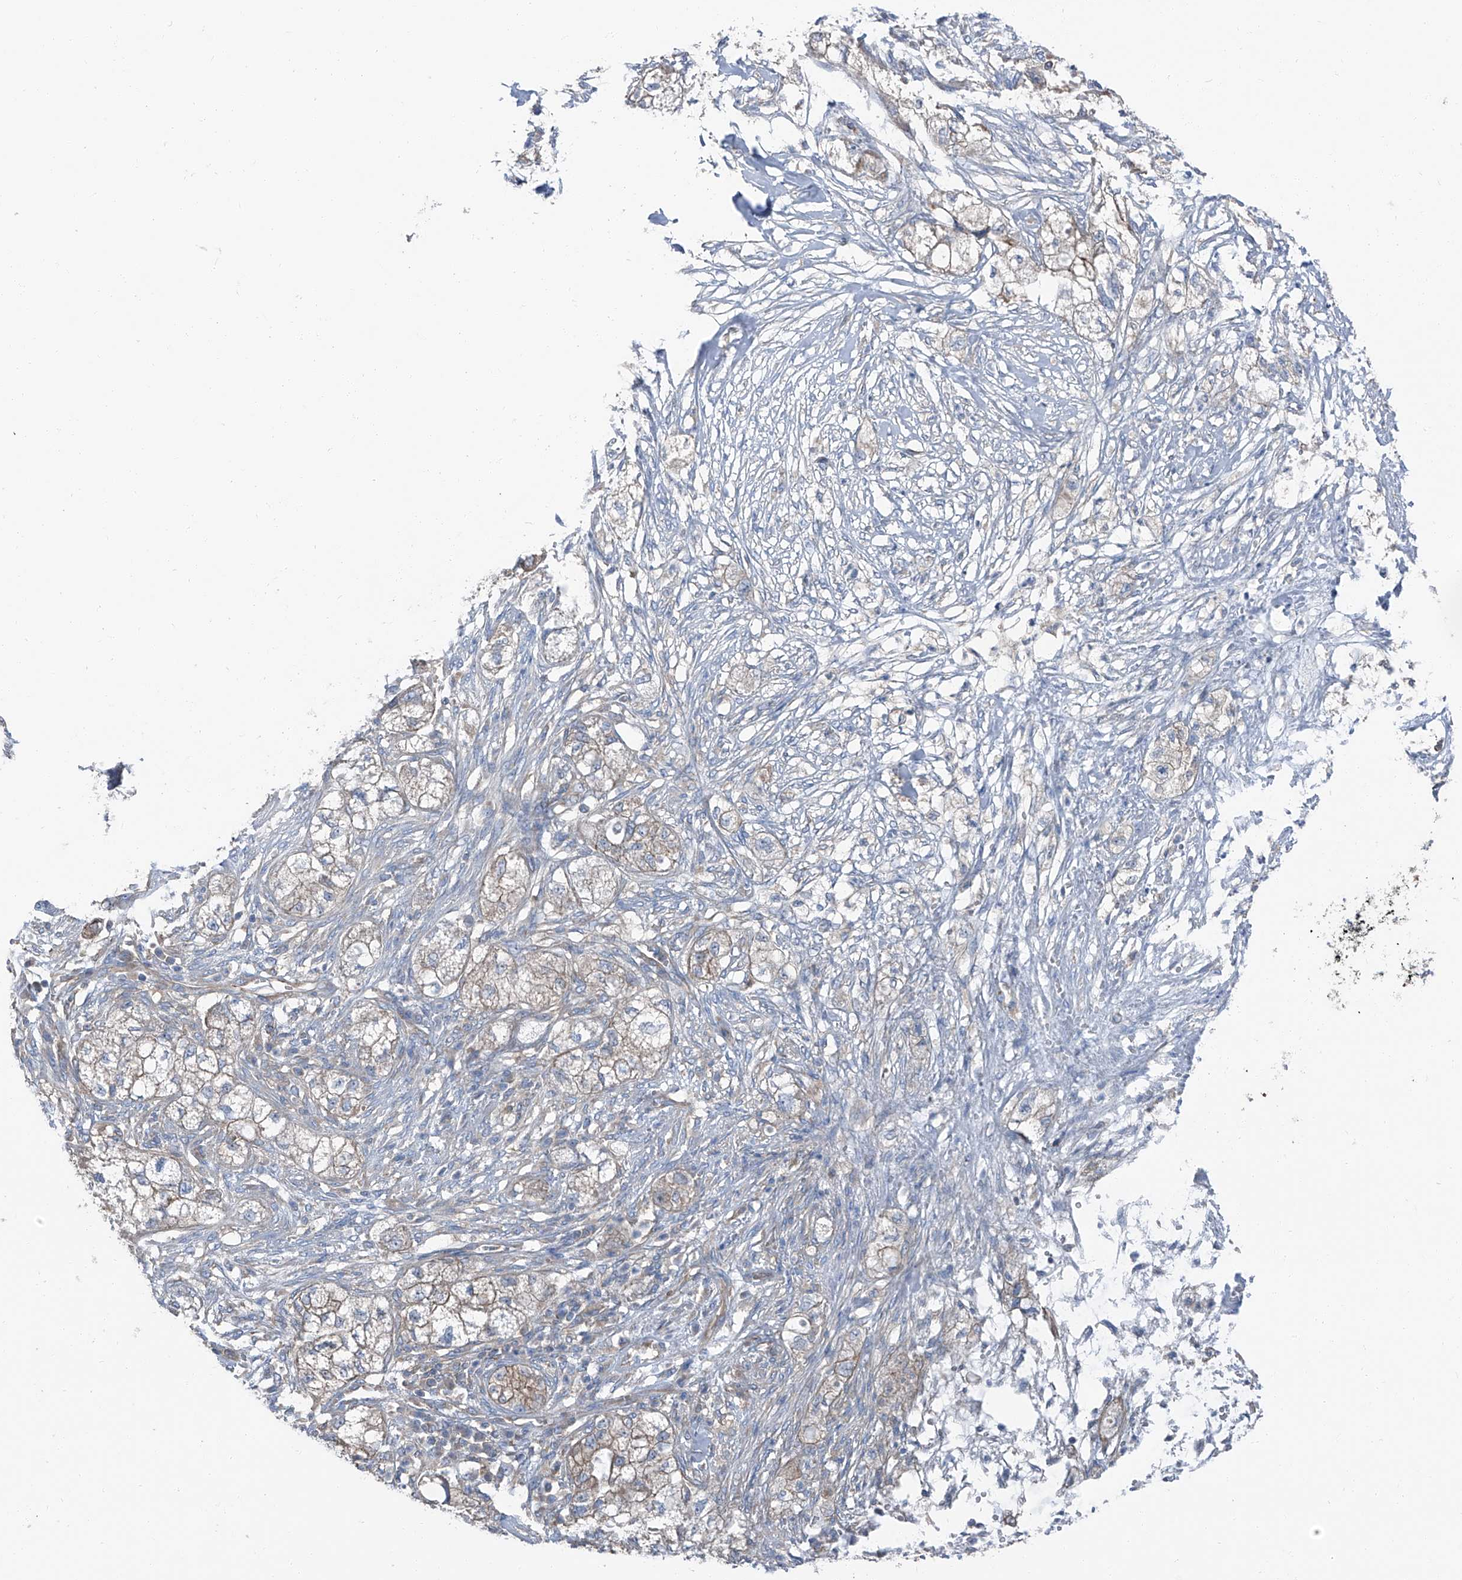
{"staining": {"intensity": "weak", "quantity": "25%-75%", "location": "cytoplasmic/membranous"}, "tissue": "pancreatic cancer", "cell_type": "Tumor cells", "image_type": "cancer", "snomed": [{"axis": "morphology", "description": "Adenocarcinoma, NOS"}, {"axis": "topography", "description": "Pancreas"}], "caption": "Immunohistochemistry (DAB) staining of pancreatic adenocarcinoma exhibits weak cytoplasmic/membranous protein staining in approximately 25%-75% of tumor cells.", "gene": "GPR142", "patient": {"sex": "female", "age": 78}}